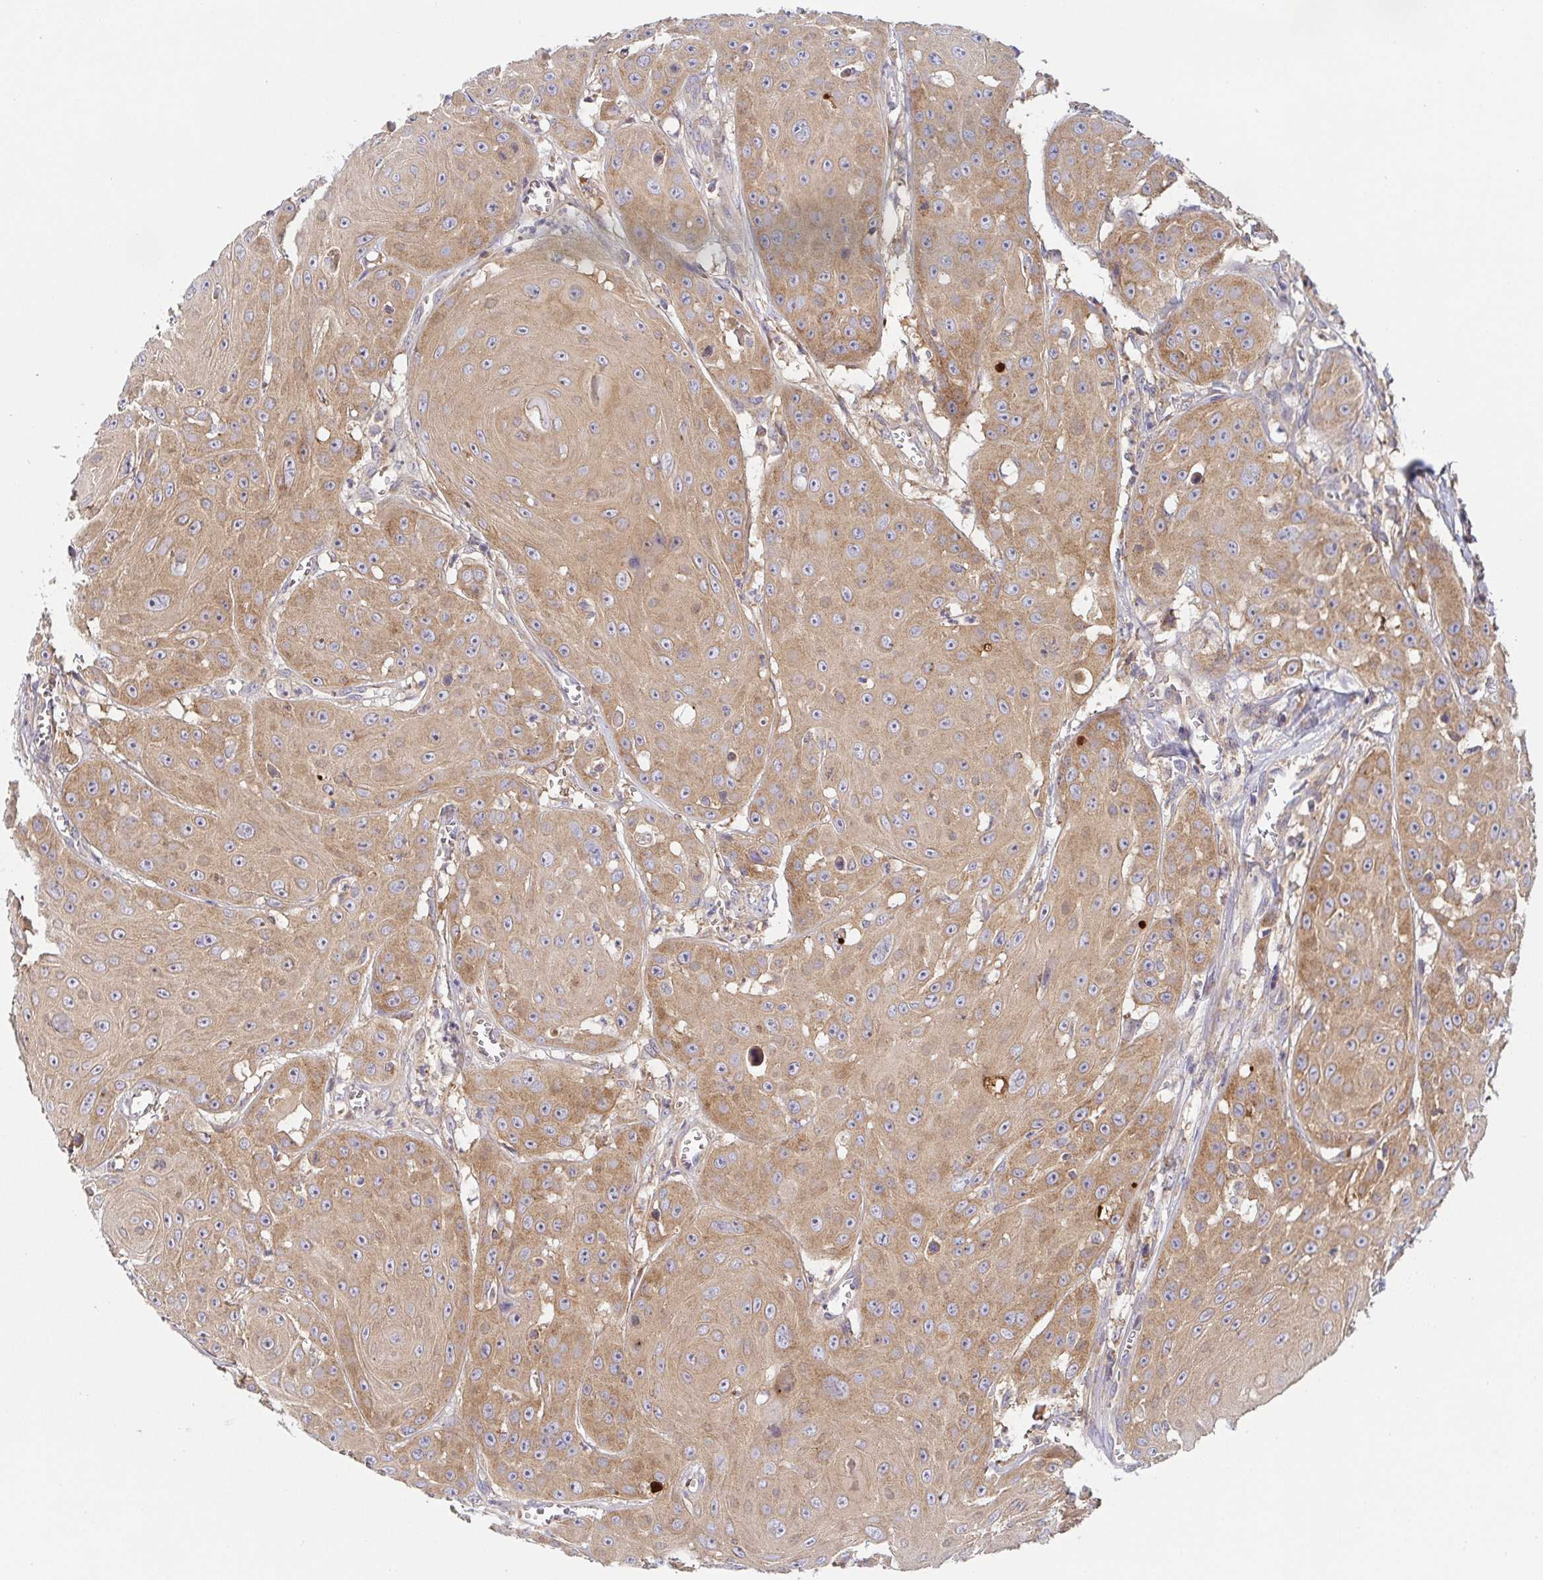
{"staining": {"intensity": "moderate", "quantity": ">75%", "location": "cytoplasmic/membranous"}, "tissue": "head and neck cancer", "cell_type": "Tumor cells", "image_type": "cancer", "snomed": [{"axis": "morphology", "description": "Squamous cell carcinoma, NOS"}, {"axis": "topography", "description": "Oral tissue"}, {"axis": "topography", "description": "Head-Neck"}], "caption": "Head and neck squamous cell carcinoma tissue exhibits moderate cytoplasmic/membranous expression in about >75% of tumor cells", "gene": "TUFT1", "patient": {"sex": "male", "age": 81}}